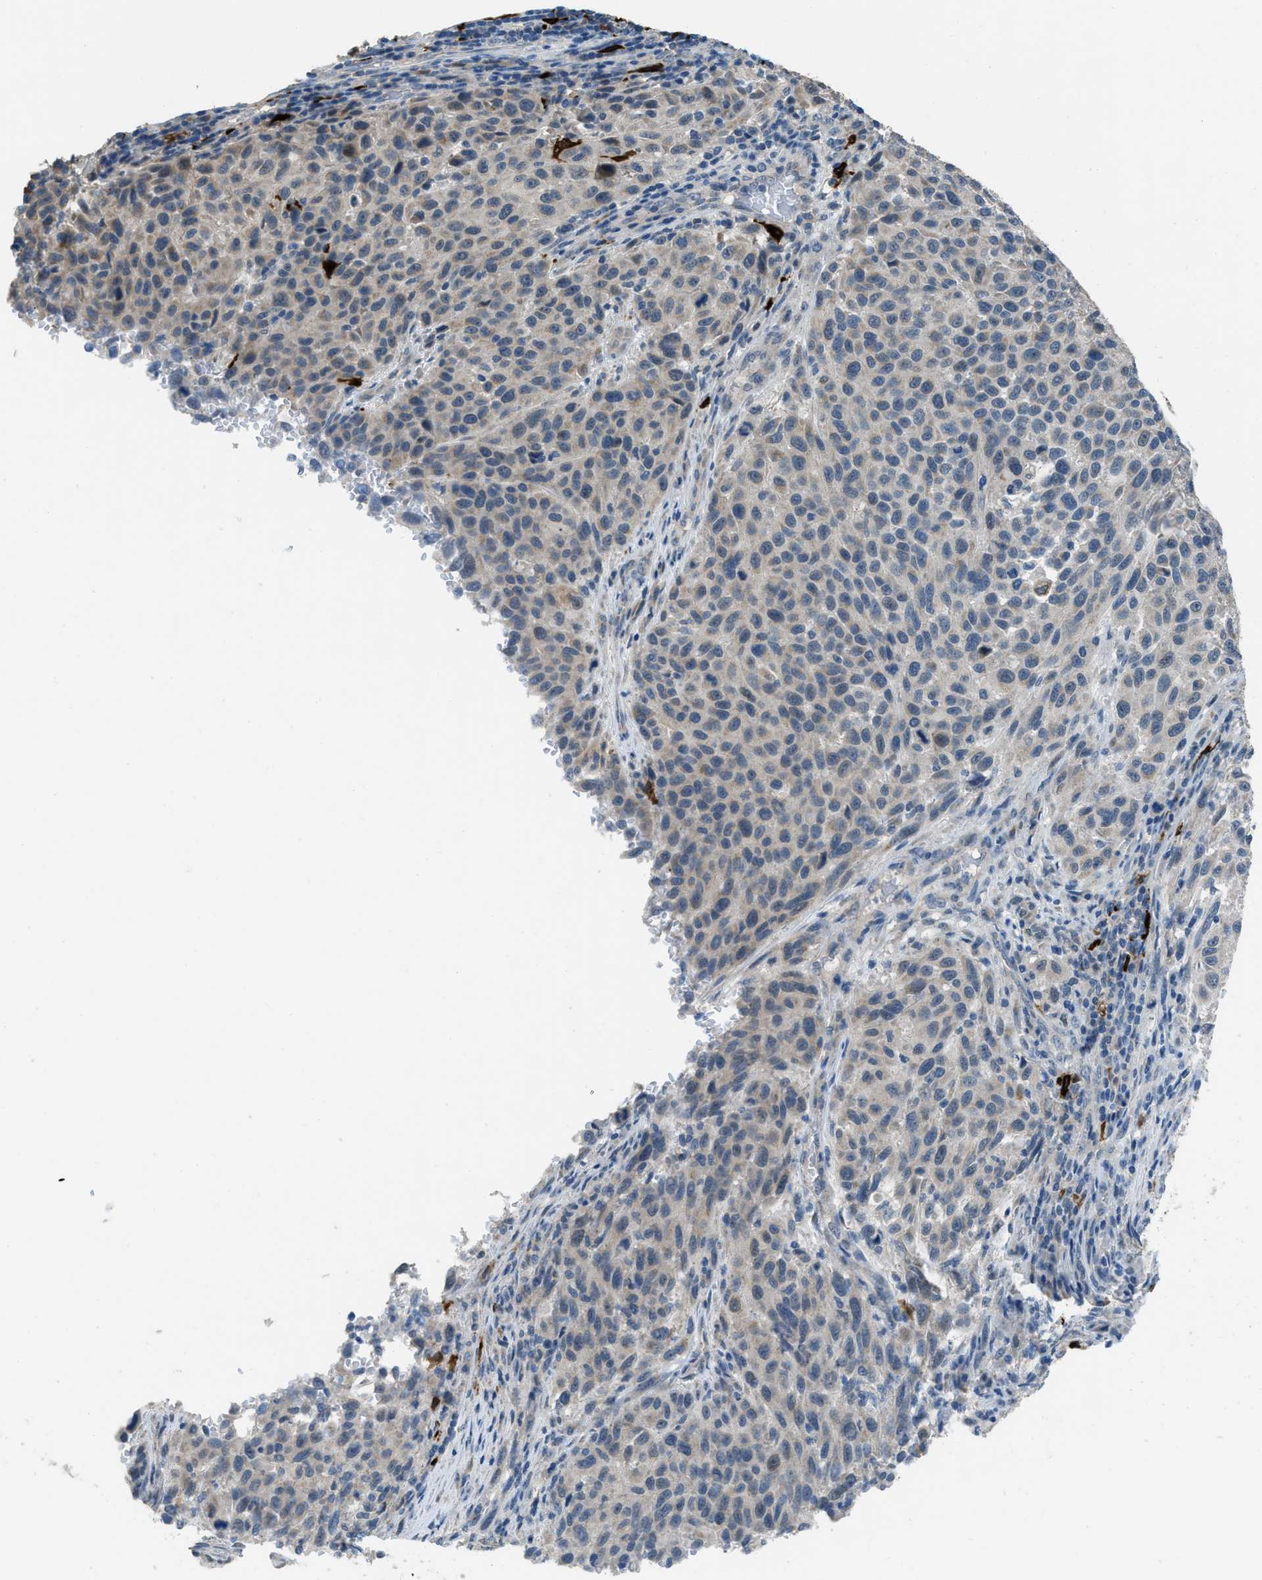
{"staining": {"intensity": "weak", "quantity": "<25%", "location": "cytoplasmic/membranous"}, "tissue": "melanoma", "cell_type": "Tumor cells", "image_type": "cancer", "snomed": [{"axis": "morphology", "description": "Malignant melanoma, Metastatic site"}, {"axis": "topography", "description": "Lymph node"}], "caption": "Tumor cells are negative for protein expression in human melanoma. (Brightfield microscopy of DAB immunohistochemistry (IHC) at high magnification).", "gene": "TIMD4", "patient": {"sex": "male", "age": 61}}